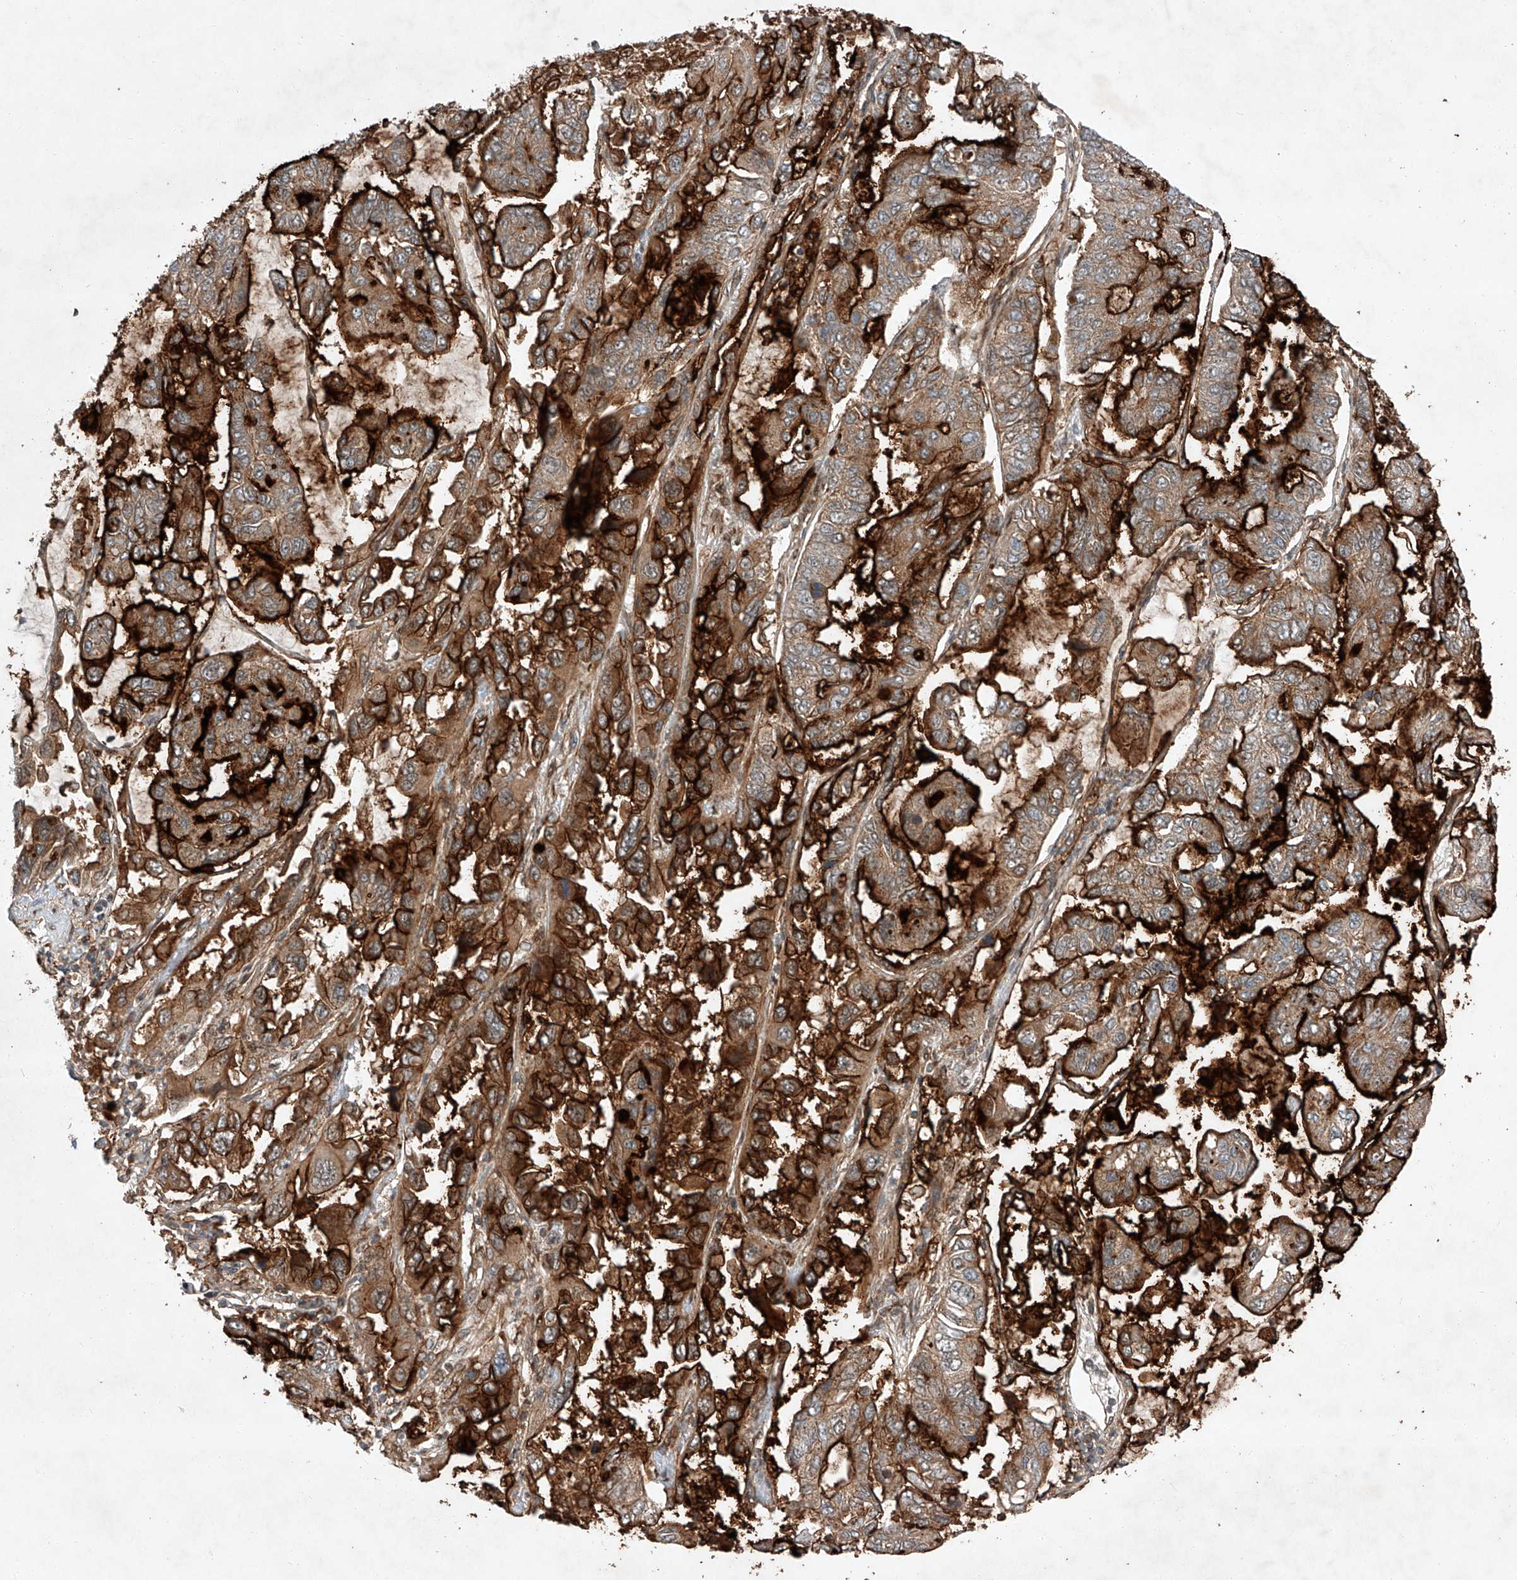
{"staining": {"intensity": "strong", "quantity": "25%-75%", "location": "cytoplasmic/membranous"}, "tissue": "lung cancer", "cell_type": "Tumor cells", "image_type": "cancer", "snomed": [{"axis": "morphology", "description": "Adenocarcinoma, NOS"}, {"axis": "topography", "description": "Lung"}], "caption": "Protein expression analysis of adenocarcinoma (lung) demonstrates strong cytoplasmic/membranous positivity in about 25%-75% of tumor cells.", "gene": "ZFP28", "patient": {"sex": "male", "age": 64}}